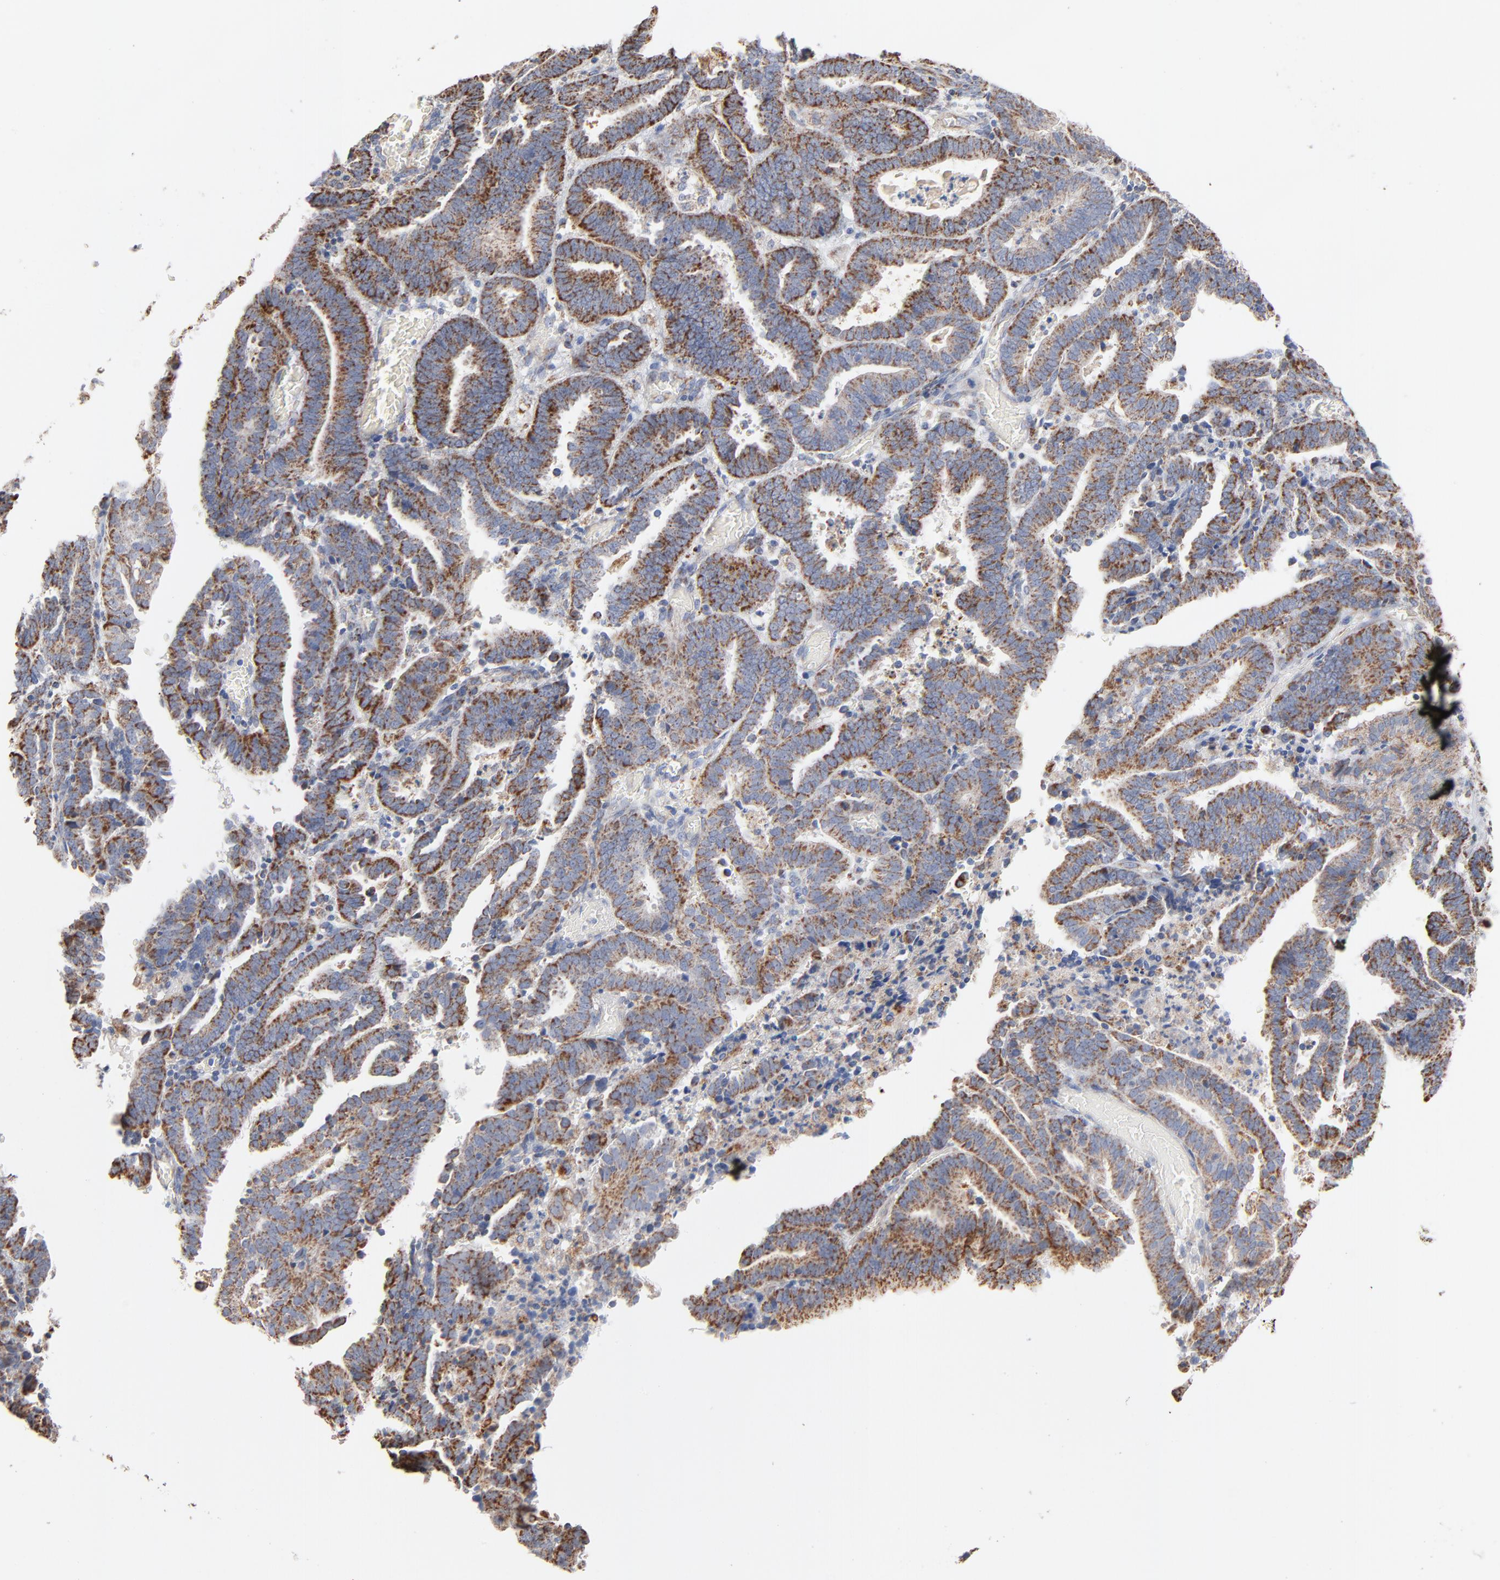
{"staining": {"intensity": "strong", "quantity": ">75%", "location": "cytoplasmic/membranous"}, "tissue": "endometrial cancer", "cell_type": "Tumor cells", "image_type": "cancer", "snomed": [{"axis": "morphology", "description": "Adenocarcinoma, NOS"}, {"axis": "topography", "description": "Uterus"}], "caption": "IHC micrograph of endometrial cancer (adenocarcinoma) stained for a protein (brown), which demonstrates high levels of strong cytoplasmic/membranous expression in about >75% of tumor cells.", "gene": "UQCRC1", "patient": {"sex": "female", "age": 83}}